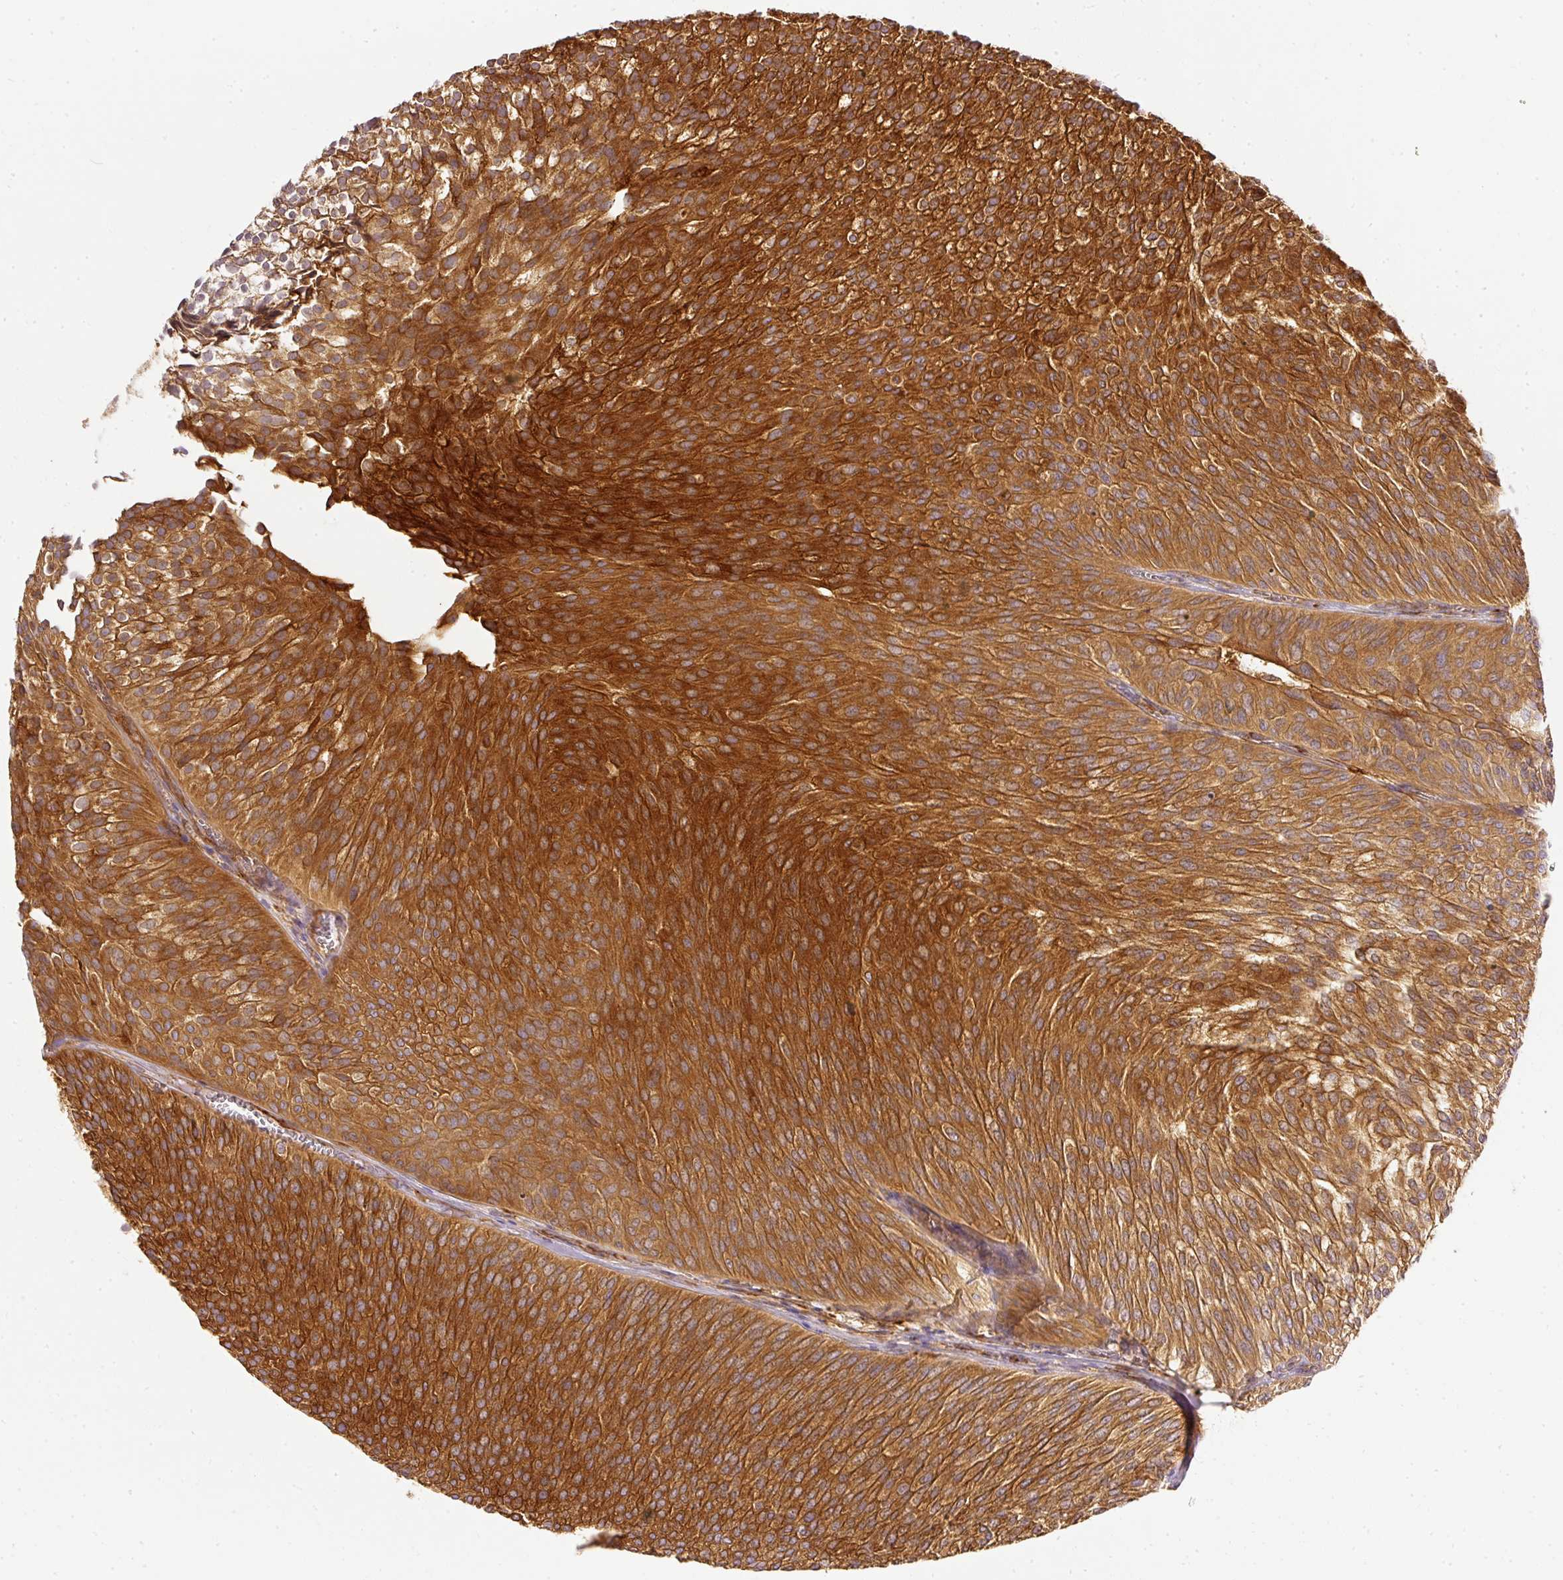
{"staining": {"intensity": "strong", "quantity": ">75%", "location": "cytoplasmic/membranous"}, "tissue": "urothelial cancer", "cell_type": "Tumor cells", "image_type": "cancer", "snomed": [{"axis": "morphology", "description": "Urothelial carcinoma, Low grade"}, {"axis": "topography", "description": "Urinary bladder"}], "caption": "A brown stain labels strong cytoplasmic/membranous expression of a protein in human urothelial cancer tumor cells.", "gene": "ARMH3", "patient": {"sex": "male", "age": 91}}